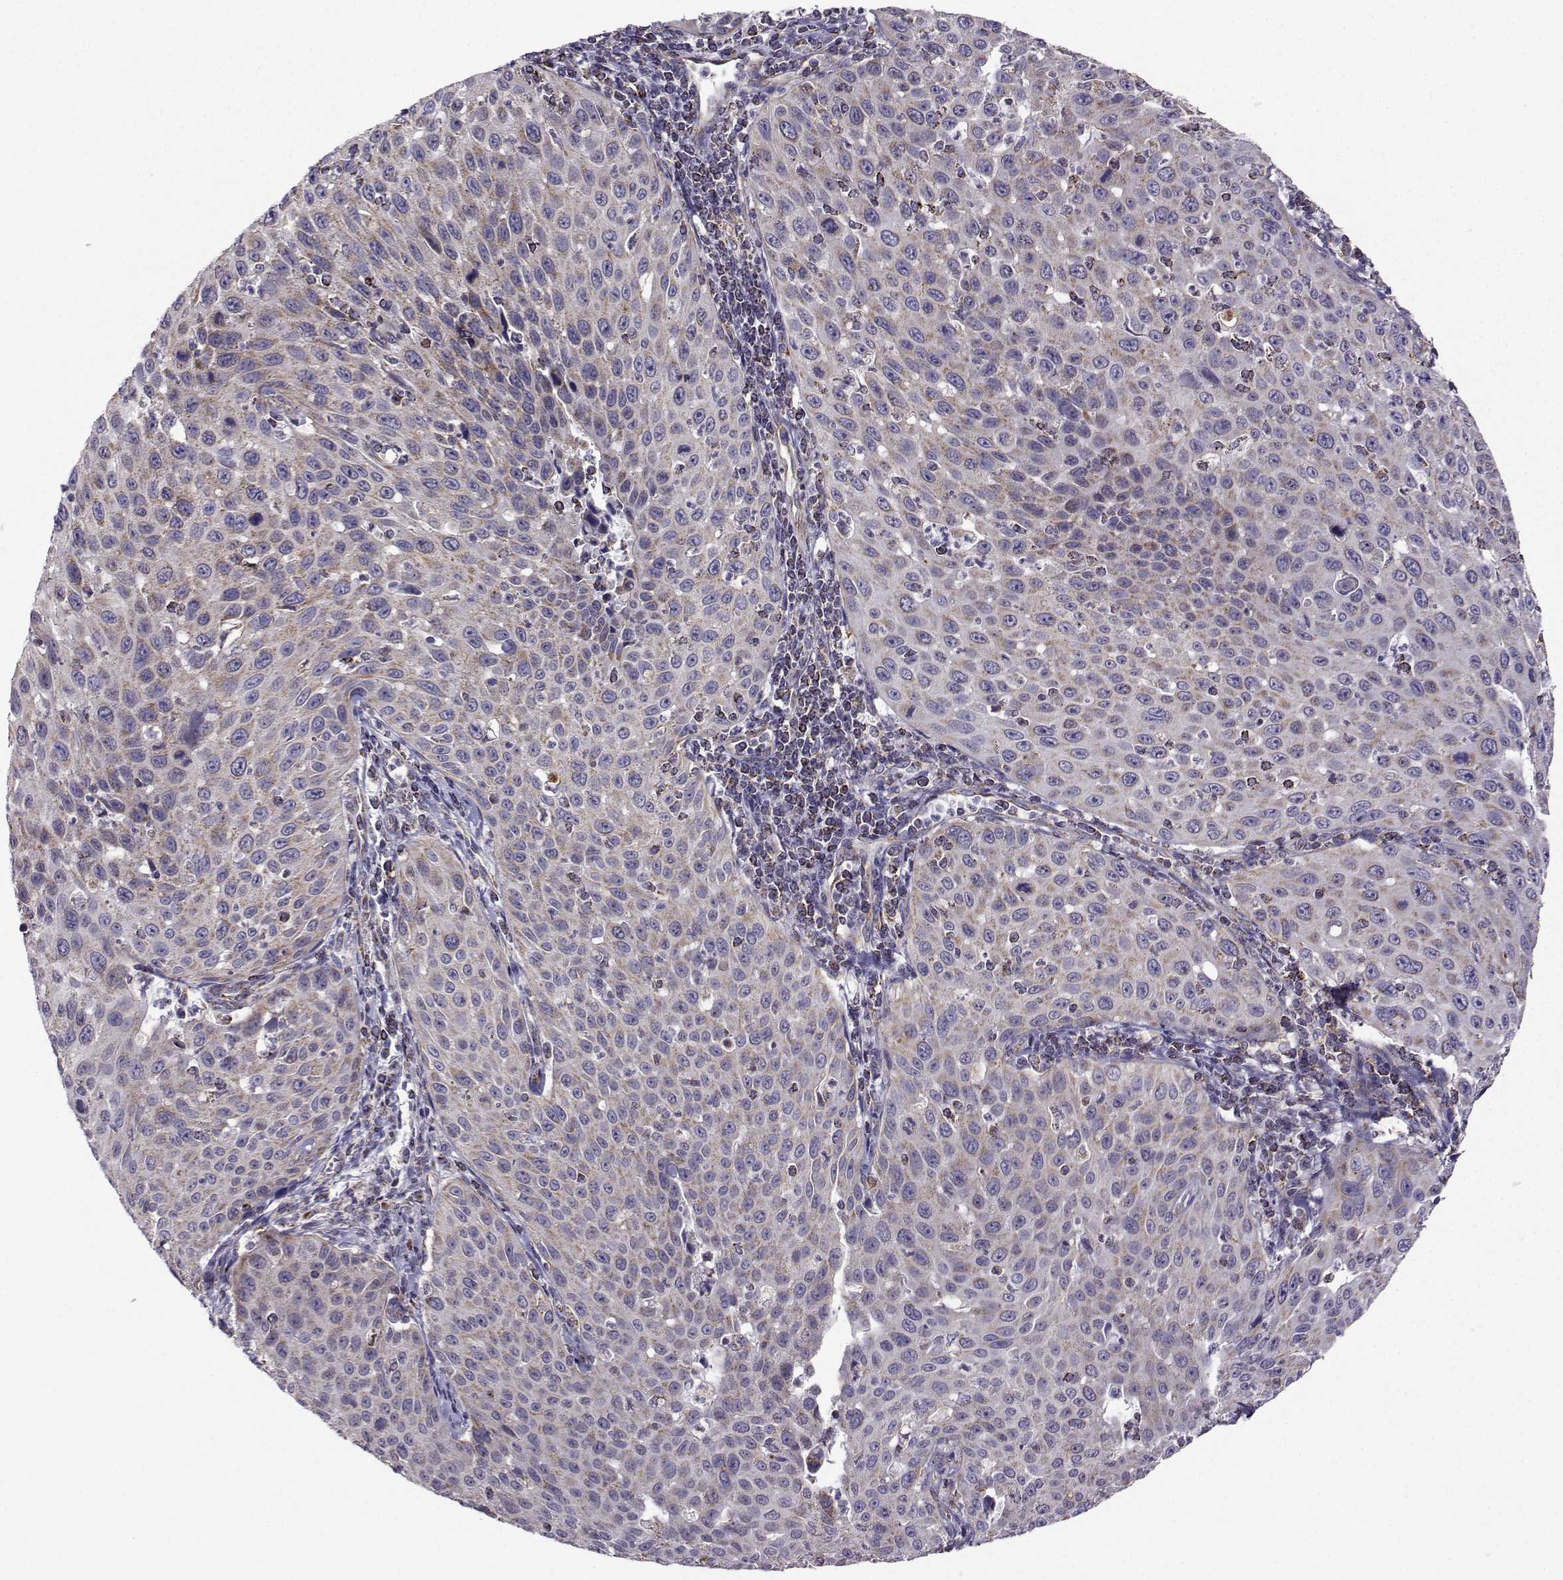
{"staining": {"intensity": "moderate", "quantity": "<25%", "location": "cytoplasmic/membranous"}, "tissue": "cervical cancer", "cell_type": "Tumor cells", "image_type": "cancer", "snomed": [{"axis": "morphology", "description": "Squamous cell carcinoma, NOS"}, {"axis": "topography", "description": "Cervix"}], "caption": "An immunohistochemistry photomicrograph of neoplastic tissue is shown. Protein staining in brown shows moderate cytoplasmic/membranous positivity in cervical squamous cell carcinoma within tumor cells. (DAB IHC, brown staining for protein, blue staining for nuclei).", "gene": "NECAB3", "patient": {"sex": "female", "age": 26}}